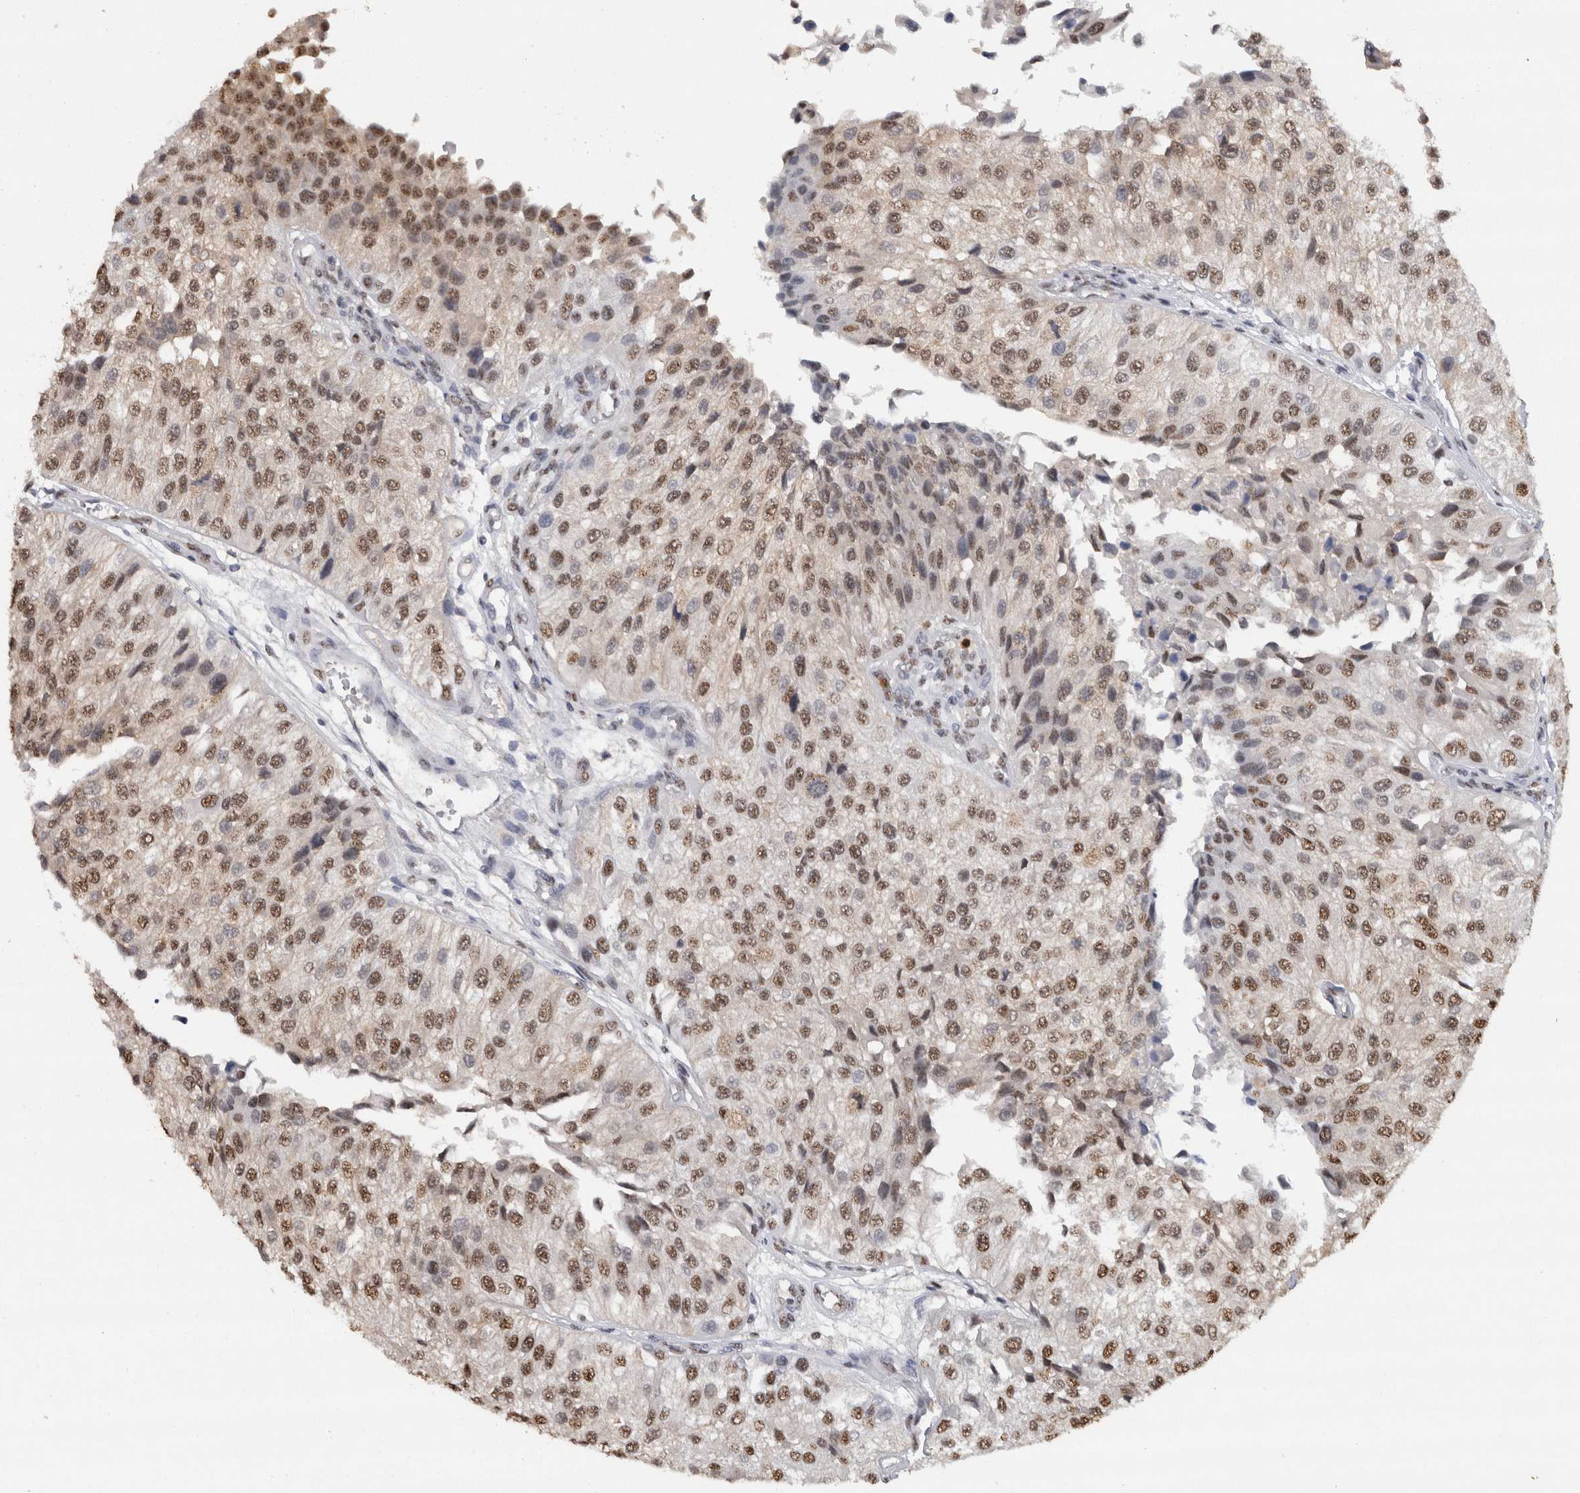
{"staining": {"intensity": "moderate", "quantity": ">75%", "location": "nuclear"}, "tissue": "urothelial cancer", "cell_type": "Tumor cells", "image_type": "cancer", "snomed": [{"axis": "morphology", "description": "Urothelial carcinoma, High grade"}, {"axis": "topography", "description": "Kidney"}, {"axis": "topography", "description": "Urinary bladder"}], "caption": "The histopathology image shows staining of high-grade urothelial carcinoma, revealing moderate nuclear protein expression (brown color) within tumor cells.", "gene": "RPS6KA2", "patient": {"sex": "male", "age": 77}}